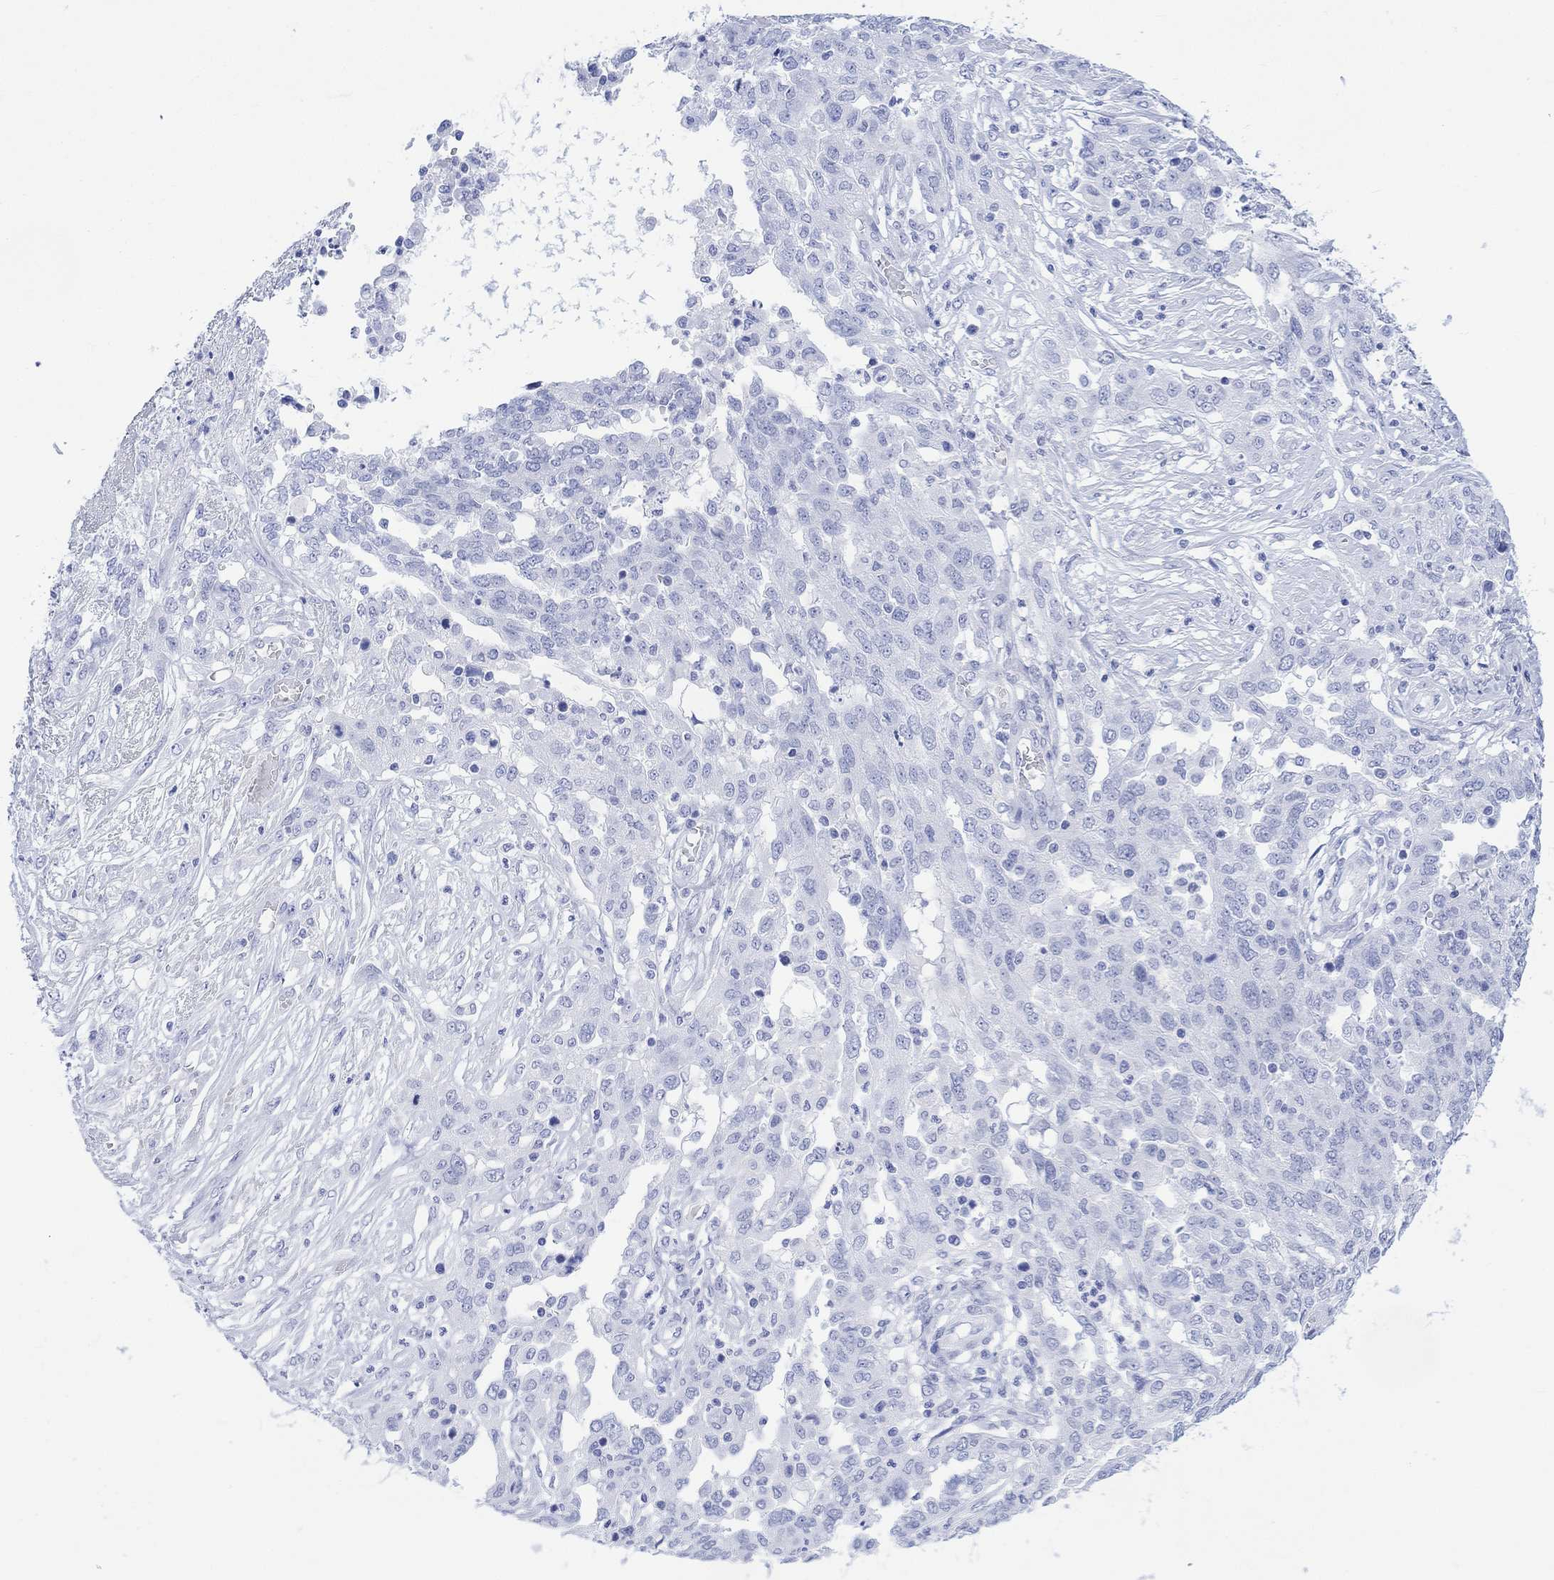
{"staining": {"intensity": "negative", "quantity": "none", "location": "none"}, "tissue": "ovarian cancer", "cell_type": "Tumor cells", "image_type": "cancer", "snomed": [{"axis": "morphology", "description": "Cystadenocarcinoma, serous, NOS"}, {"axis": "topography", "description": "Ovary"}], "caption": "This is an immunohistochemistry photomicrograph of serous cystadenocarcinoma (ovarian). There is no positivity in tumor cells.", "gene": "CELF4", "patient": {"sex": "female", "age": 67}}